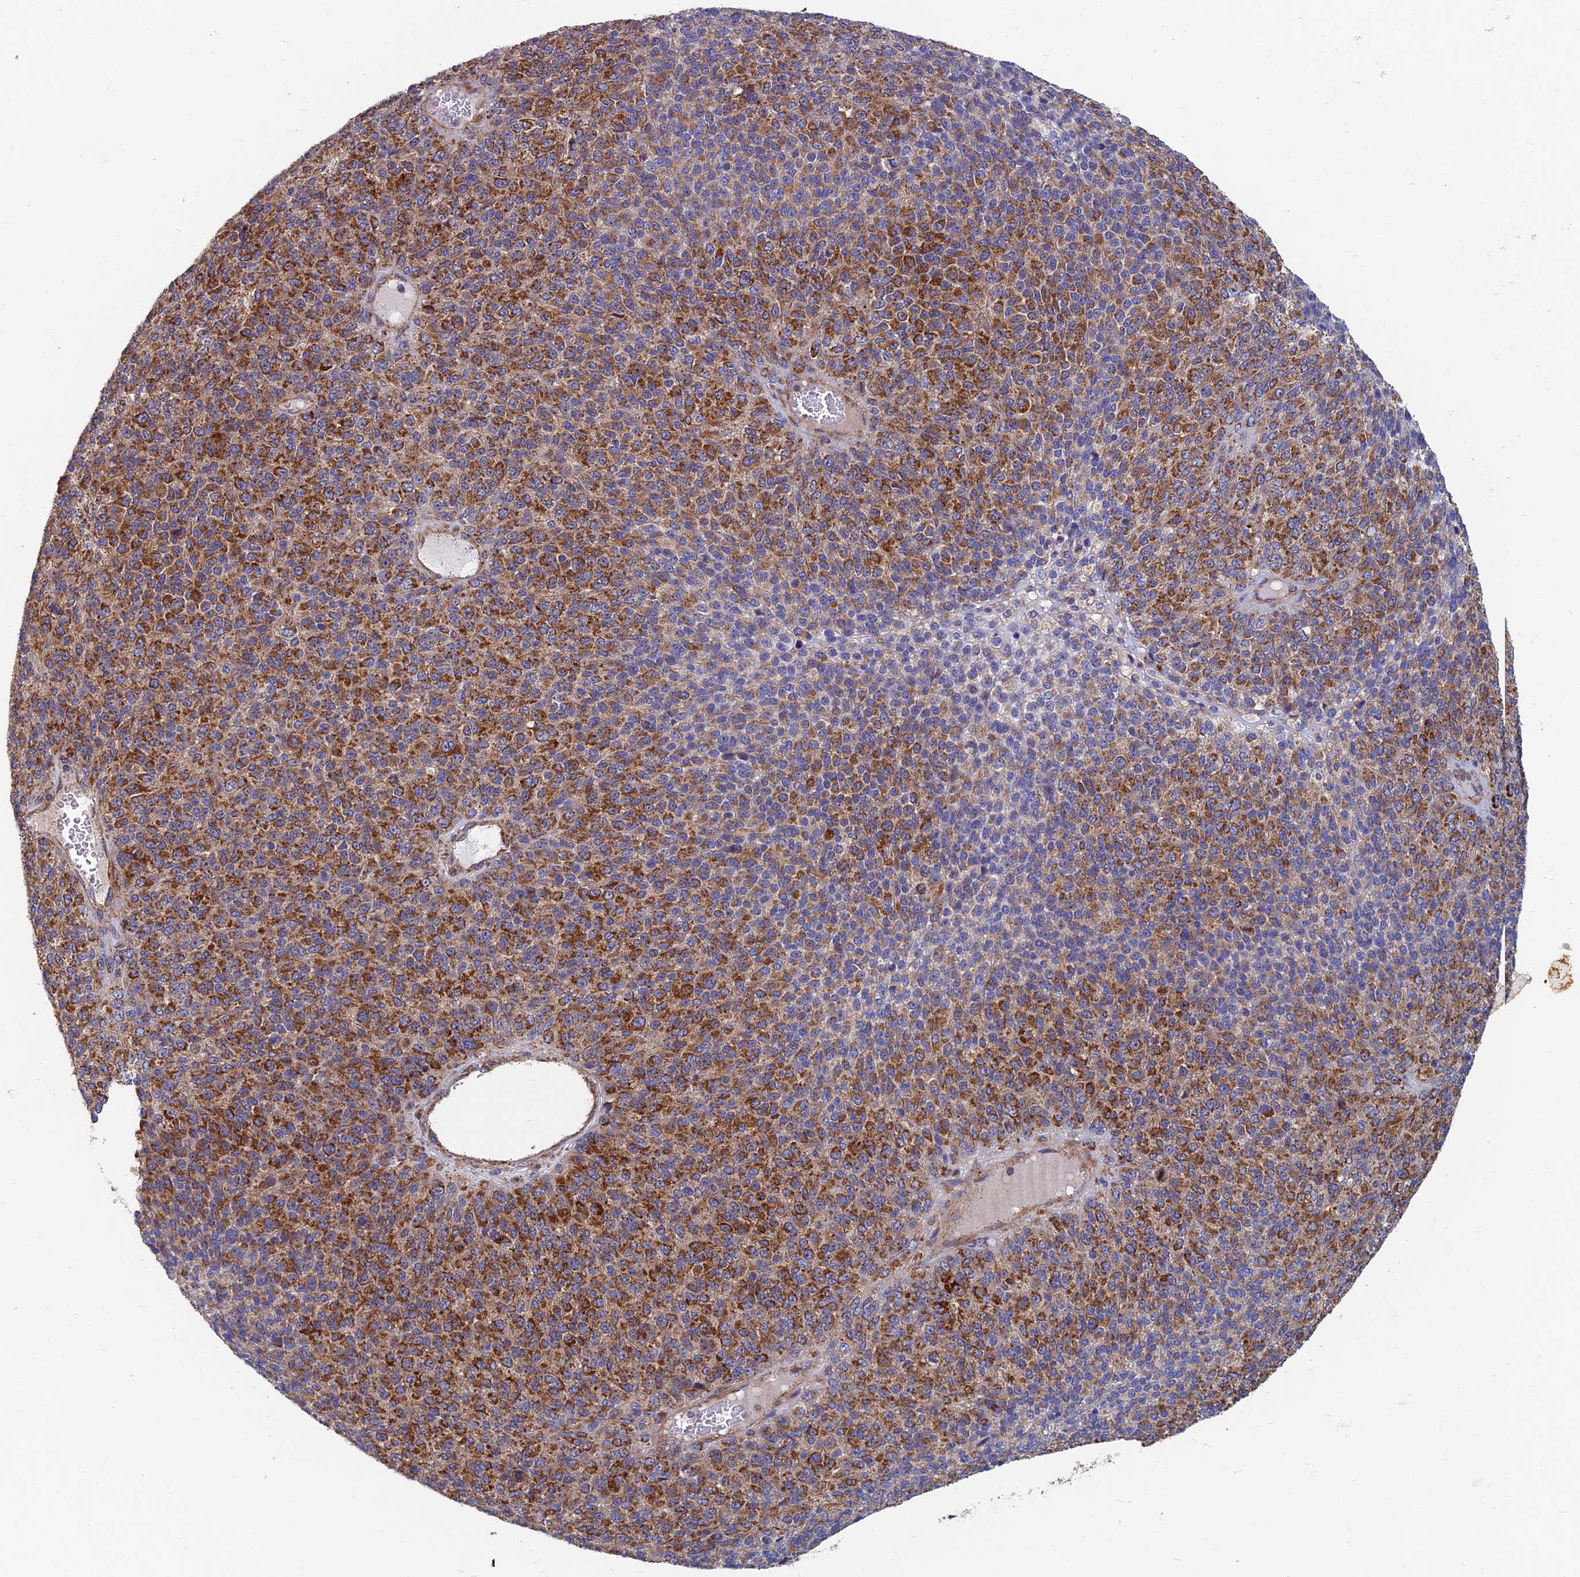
{"staining": {"intensity": "strong", "quantity": "25%-75%", "location": "cytoplasmic/membranous"}, "tissue": "melanoma", "cell_type": "Tumor cells", "image_type": "cancer", "snomed": [{"axis": "morphology", "description": "Malignant melanoma, Metastatic site"}, {"axis": "topography", "description": "Brain"}], "caption": "This is an image of immunohistochemistry (IHC) staining of malignant melanoma (metastatic site), which shows strong staining in the cytoplasmic/membranous of tumor cells.", "gene": "MRPS9", "patient": {"sex": "female", "age": 56}}